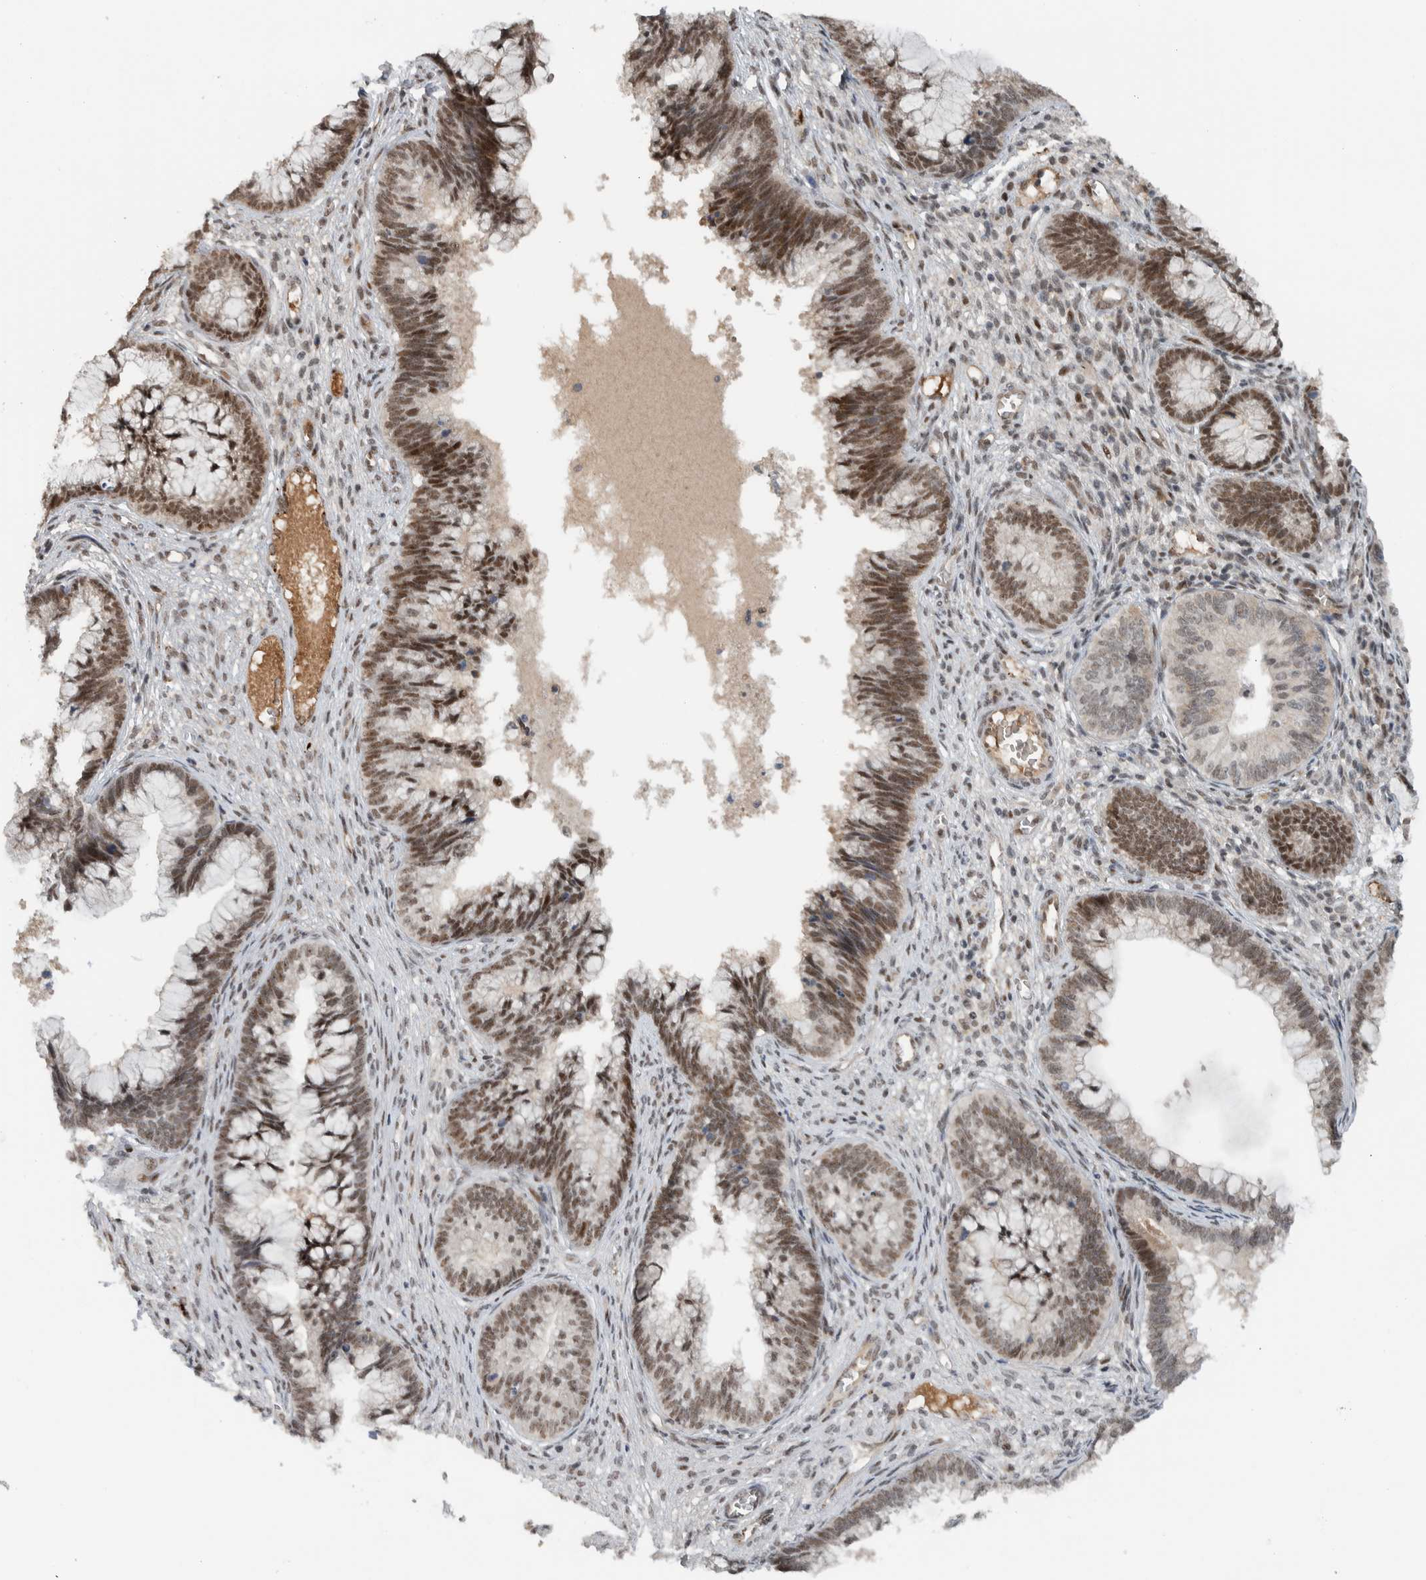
{"staining": {"intensity": "strong", "quantity": ">75%", "location": "nuclear"}, "tissue": "cervical cancer", "cell_type": "Tumor cells", "image_type": "cancer", "snomed": [{"axis": "morphology", "description": "Adenocarcinoma, NOS"}, {"axis": "topography", "description": "Cervix"}], "caption": "Immunohistochemistry staining of adenocarcinoma (cervical), which displays high levels of strong nuclear staining in approximately >75% of tumor cells indicating strong nuclear protein positivity. The staining was performed using DAB (brown) for protein detection and nuclei were counterstained in hematoxylin (blue).", "gene": "ZFP91", "patient": {"sex": "female", "age": 44}}